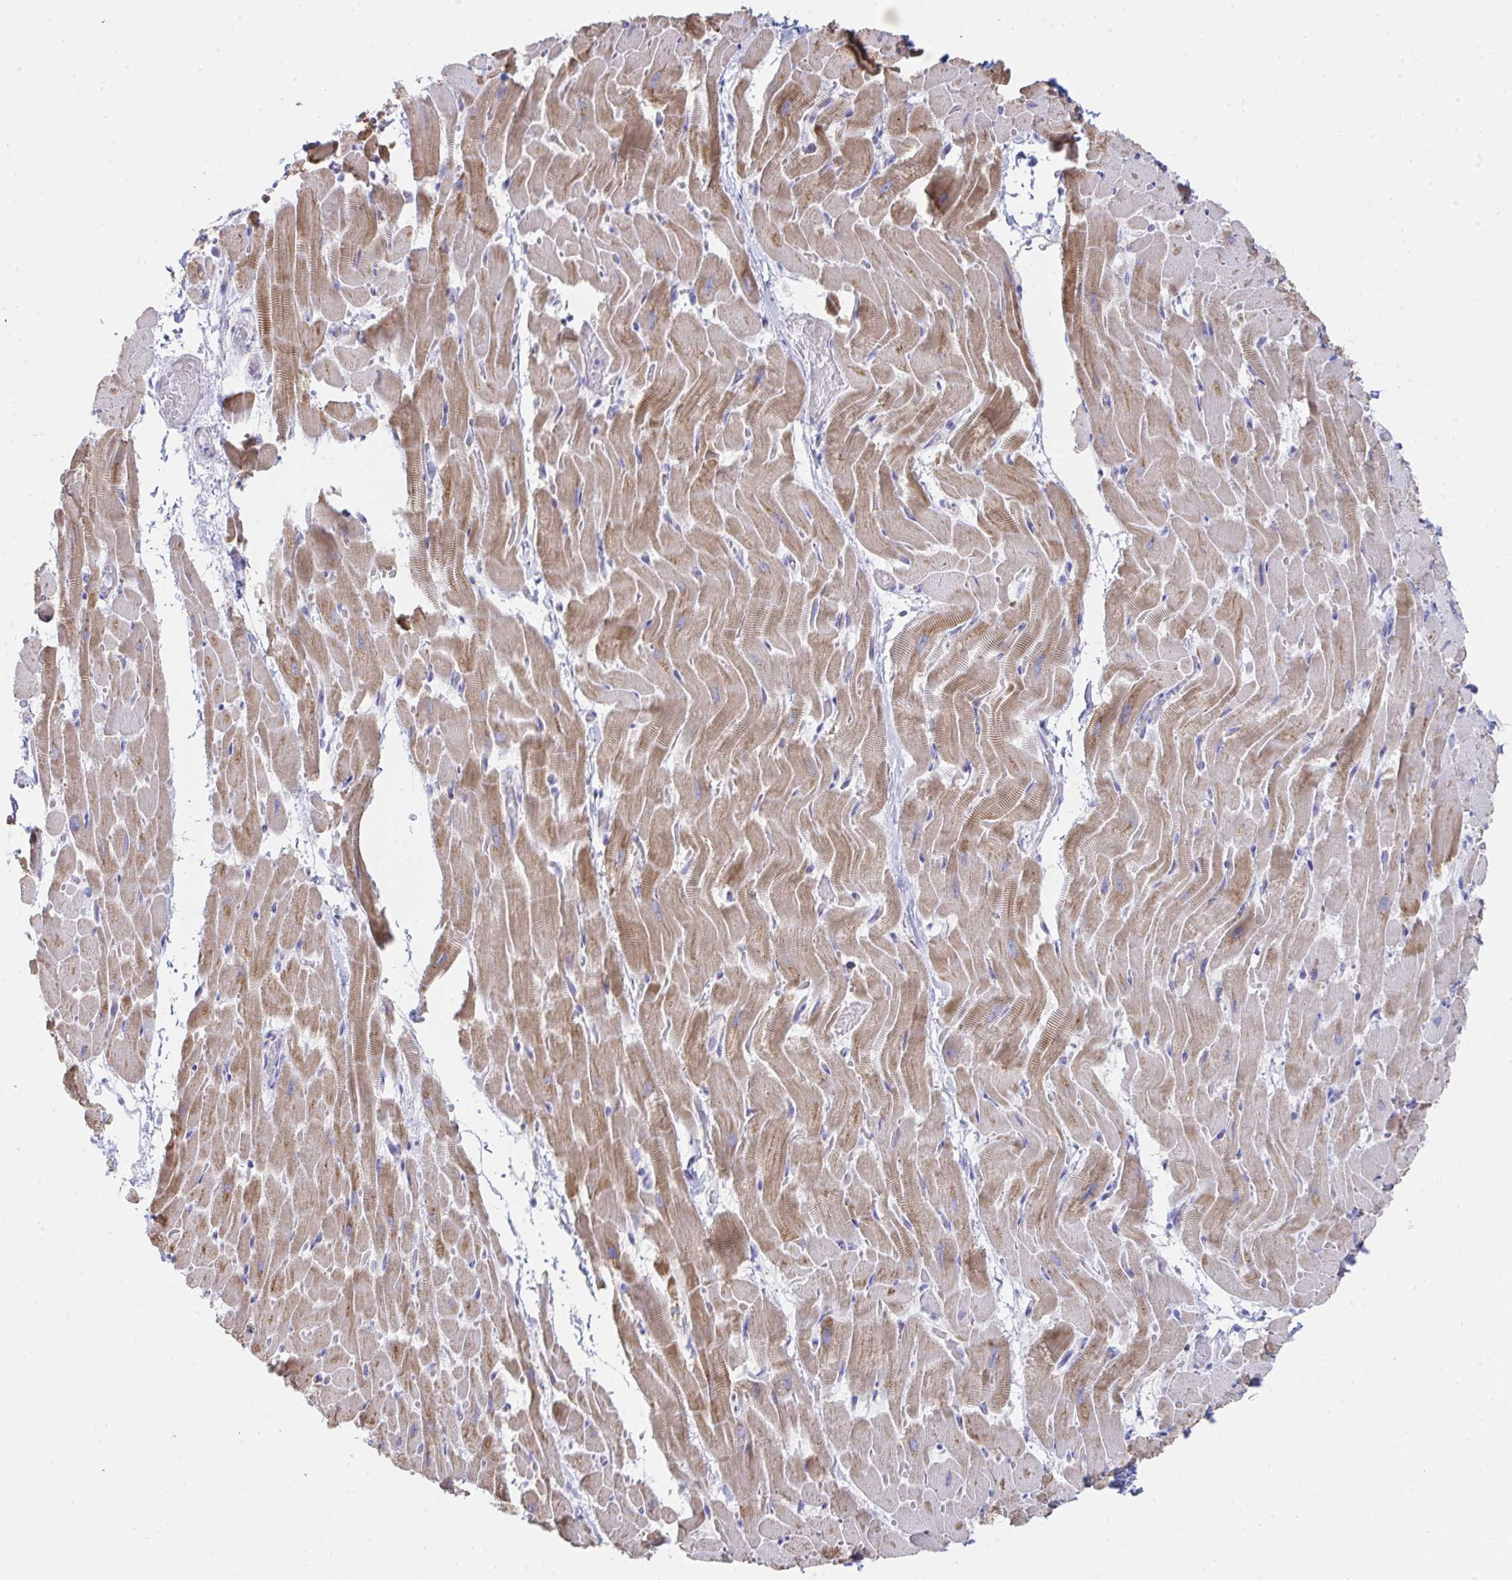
{"staining": {"intensity": "moderate", "quantity": ">75%", "location": "cytoplasmic/membranous"}, "tissue": "heart muscle", "cell_type": "Cardiomyocytes", "image_type": "normal", "snomed": [{"axis": "morphology", "description": "Normal tissue, NOS"}, {"axis": "topography", "description": "Heart"}], "caption": "This micrograph reveals IHC staining of benign heart muscle, with medium moderate cytoplasmic/membranous staining in approximately >75% of cardiomyocytes.", "gene": "AIFM1", "patient": {"sex": "male", "age": 37}}